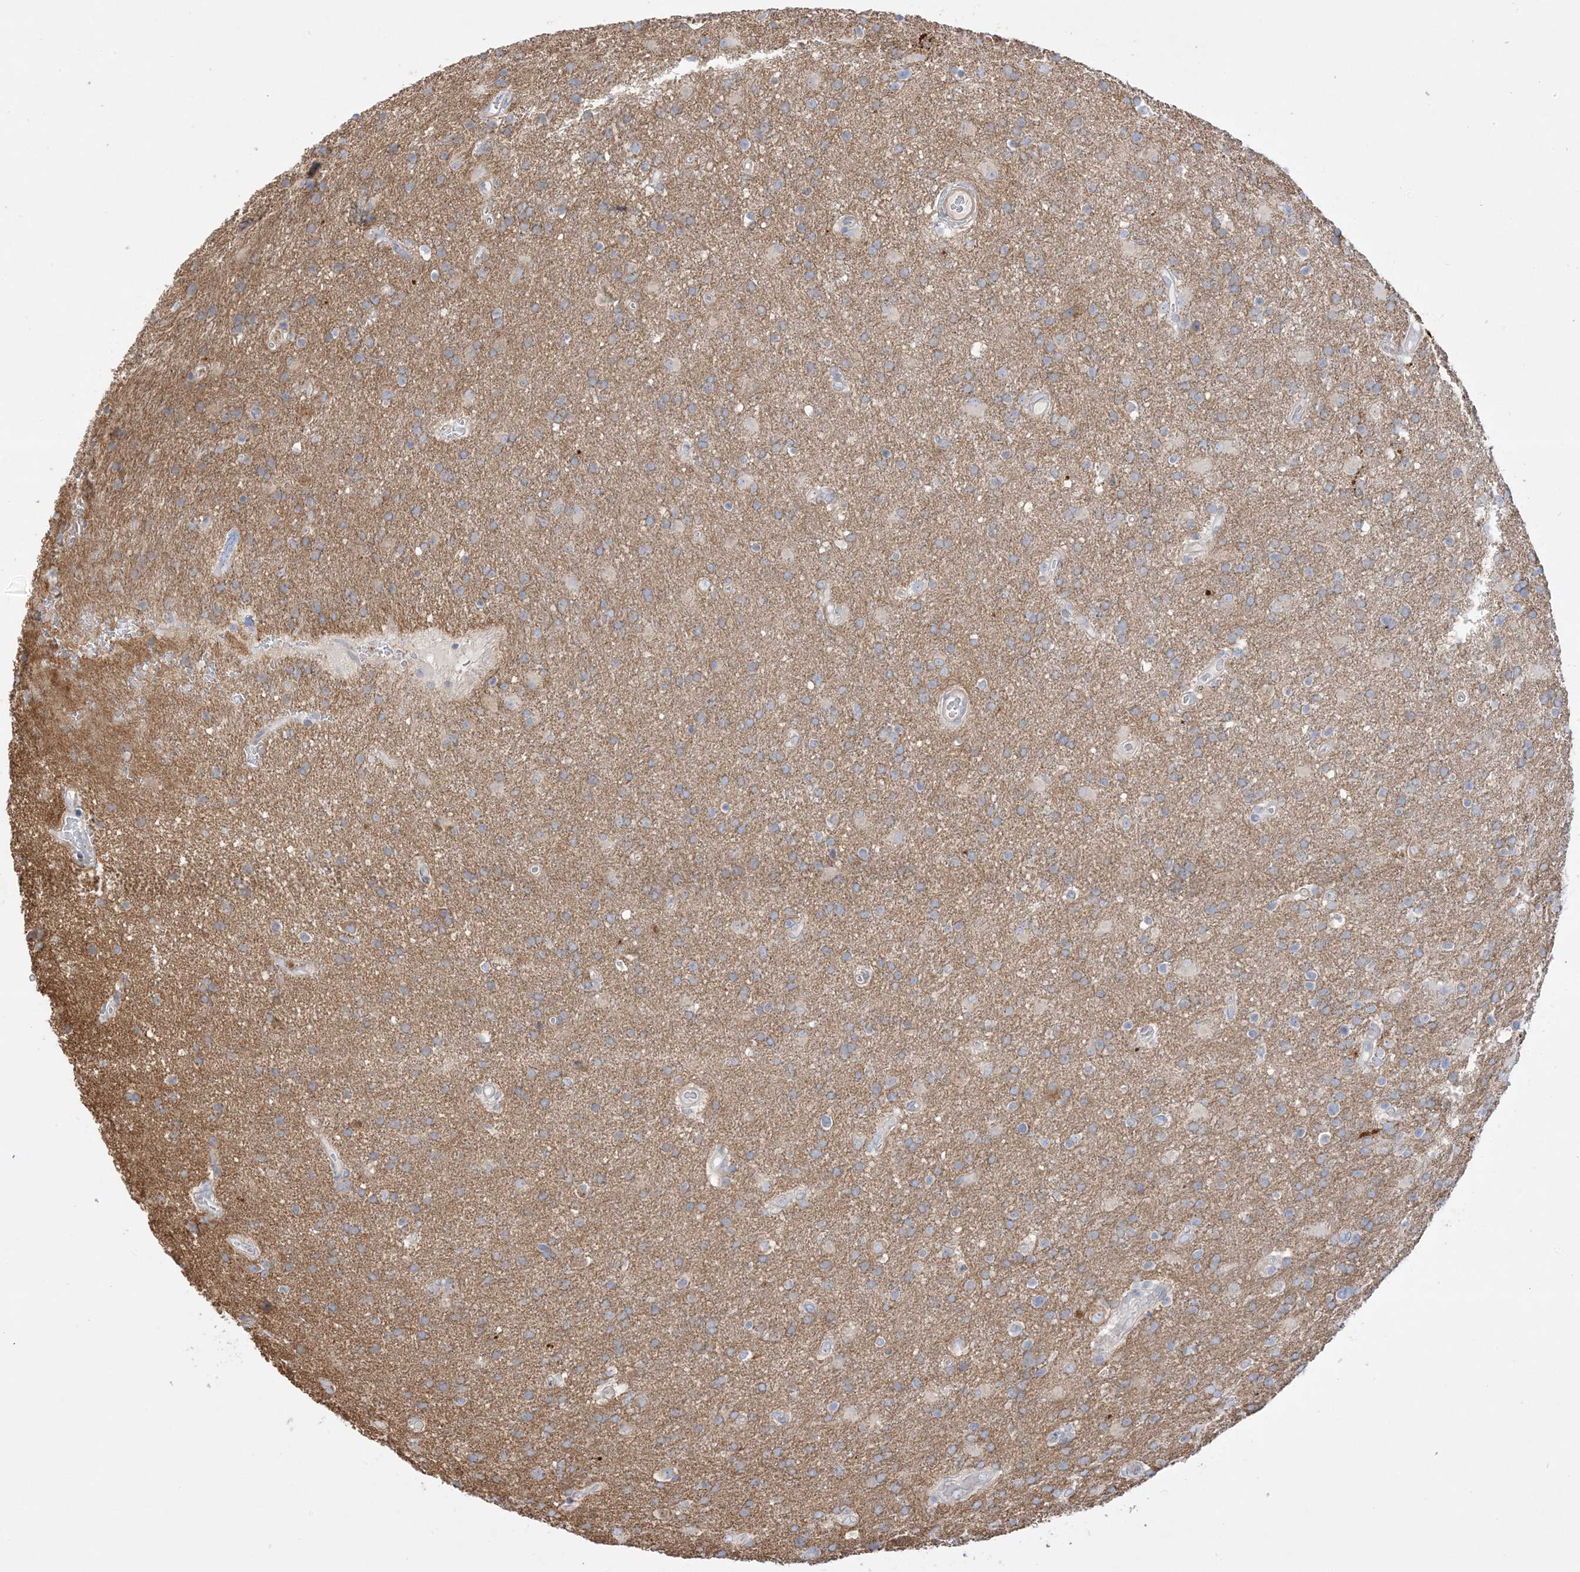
{"staining": {"intensity": "weak", "quantity": "<25%", "location": "cytoplasmic/membranous"}, "tissue": "glioma", "cell_type": "Tumor cells", "image_type": "cancer", "snomed": [{"axis": "morphology", "description": "Glioma, malignant, High grade"}, {"axis": "topography", "description": "Brain"}], "caption": "Protein analysis of high-grade glioma (malignant) demonstrates no significant positivity in tumor cells. Nuclei are stained in blue.", "gene": "FAM184A", "patient": {"sex": "male", "age": 72}}